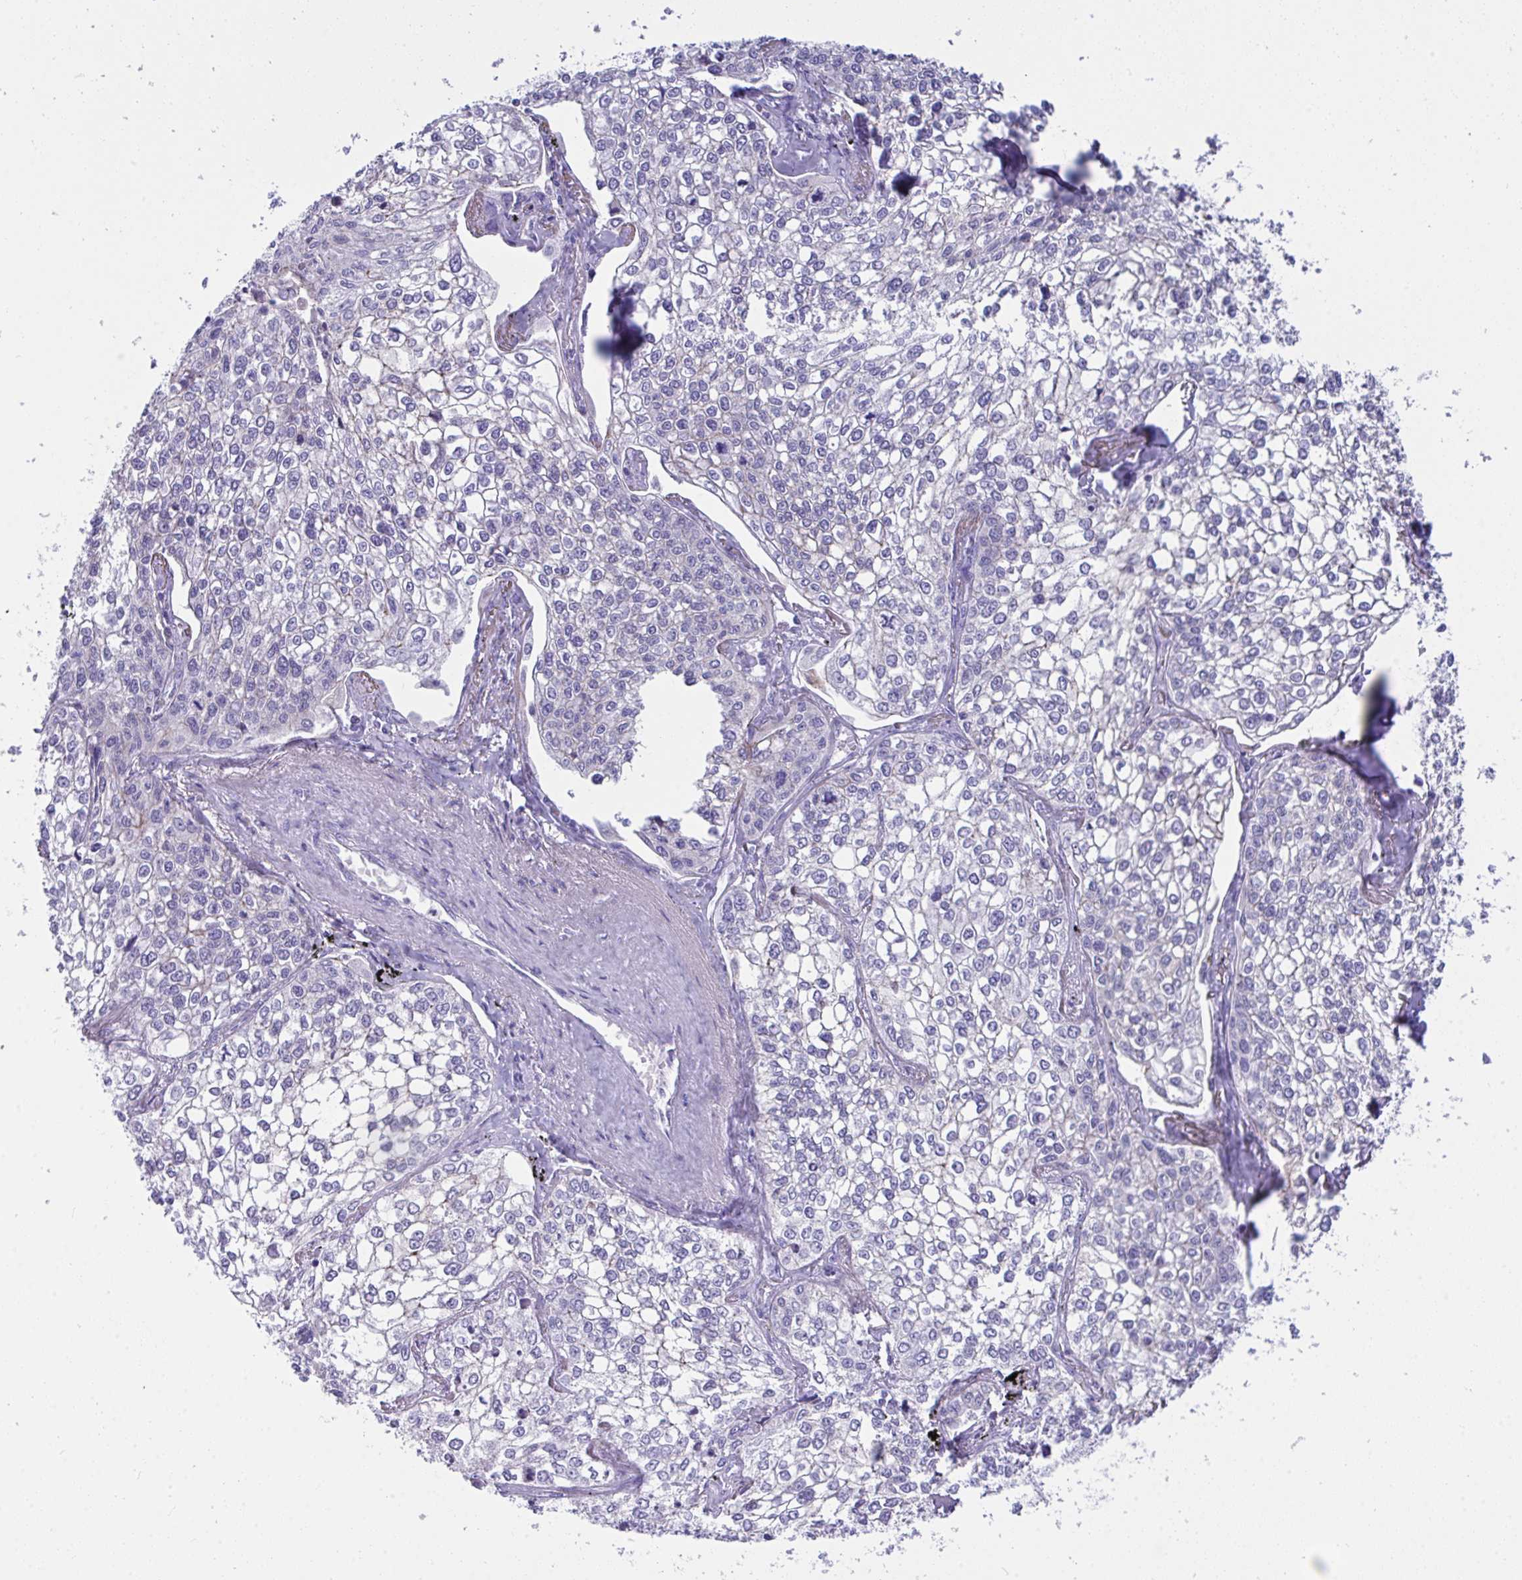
{"staining": {"intensity": "negative", "quantity": "none", "location": "none"}, "tissue": "lung cancer", "cell_type": "Tumor cells", "image_type": "cancer", "snomed": [{"axis": "morphology", "description": "Squamous cell carcinoma, NOS"}, {"axis": "topography", "description": "Lung"}], "caption": "A histopathology image of squamous cell carcinoma (lung) stained for a protein reveals no brown staining in tumor cells.", "gene": "GLB1L2", "patient": {"sex": "male", "age": 74}}